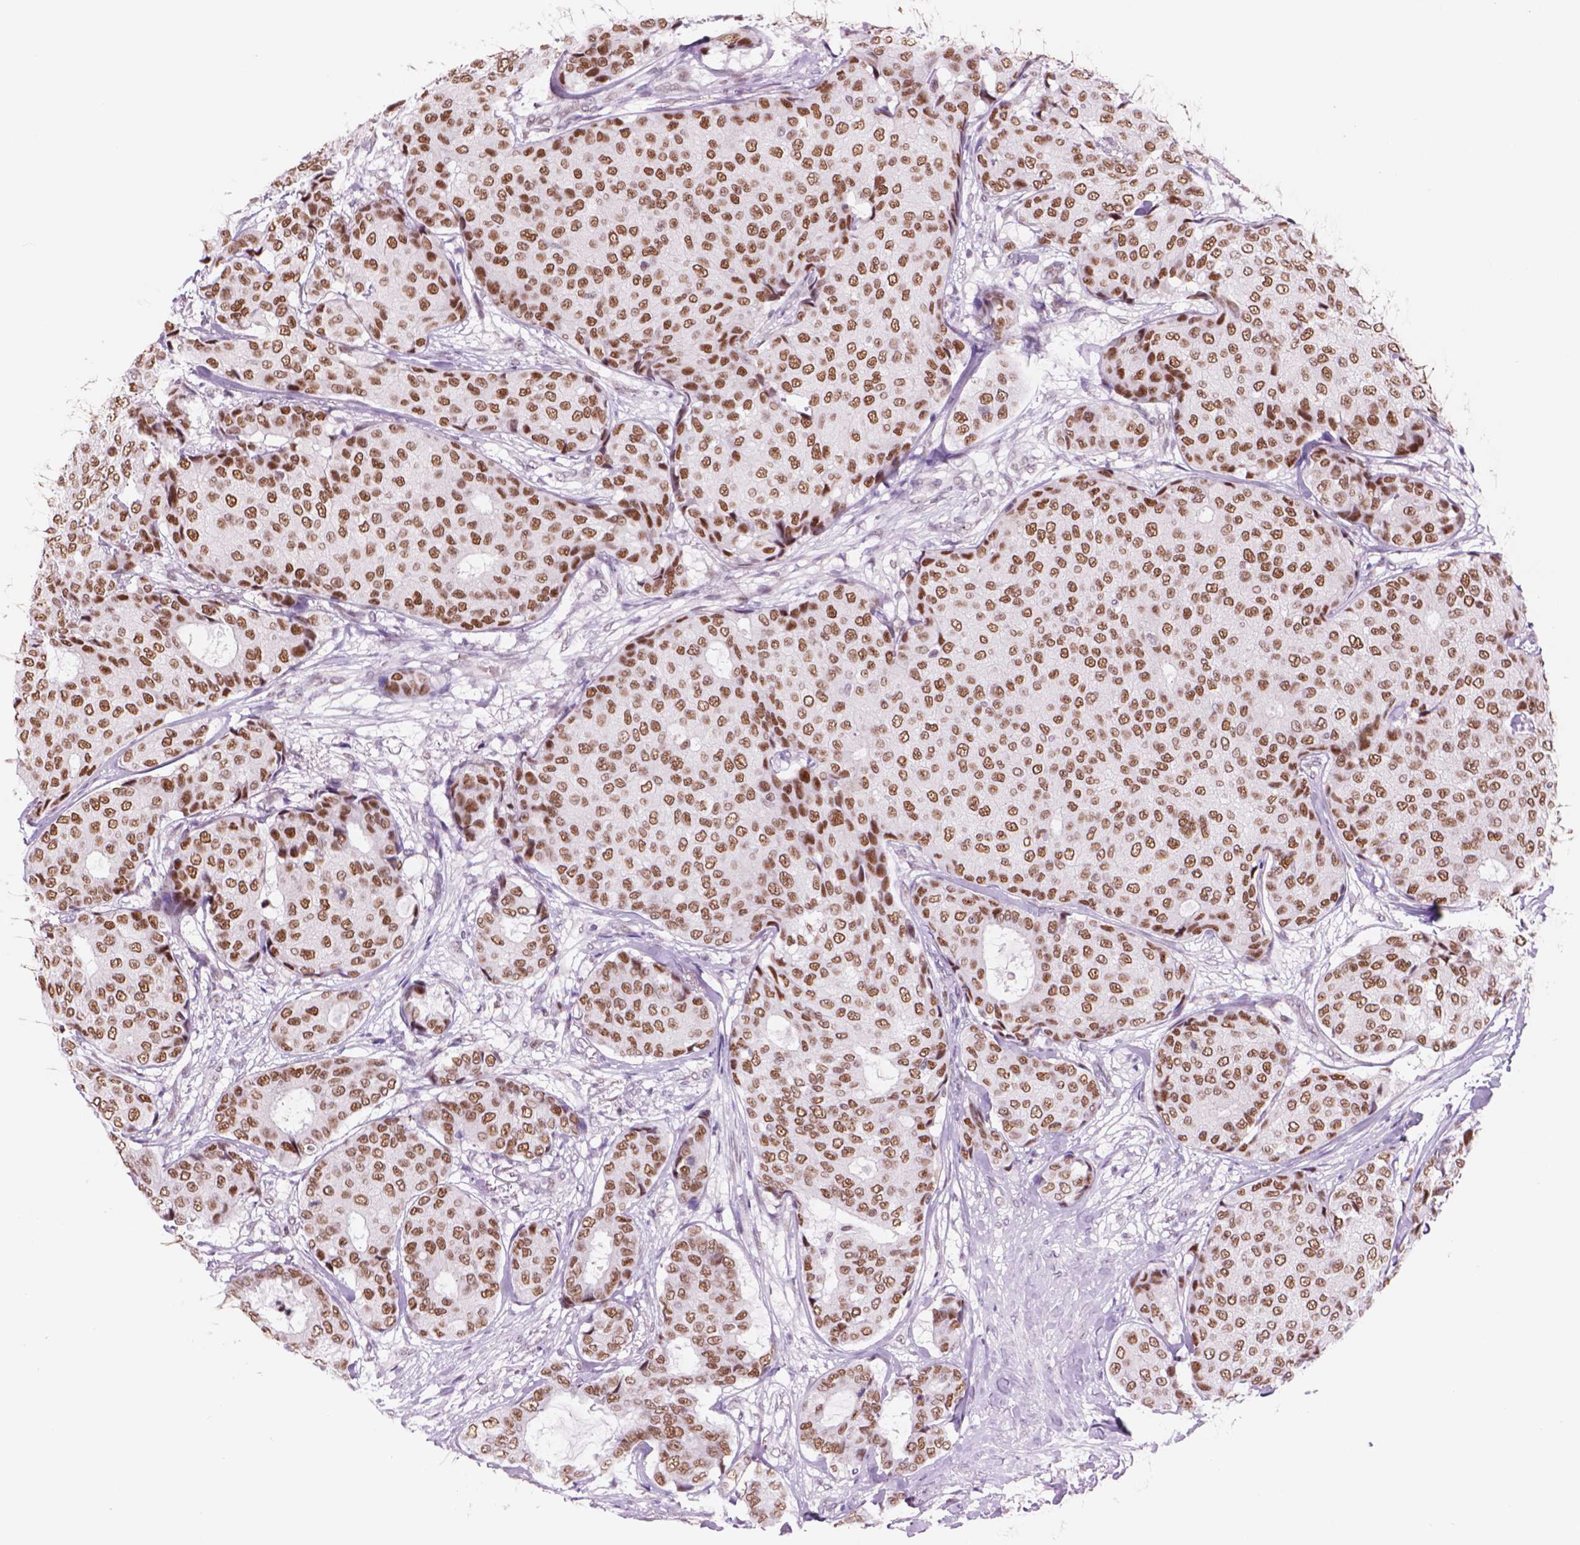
{"staining": {"intensity": "moderate", "quantity": ">75%", "location": "nuclear"}, "tissue": "breast cancer", "cell_type": "Tumor cells", "image_type": "cancer", "snomed": [{"axis": "morphology", "description": "Duct carcinoma"}, {"axis": "topography", "description": "Breast"}], "caption": "Human breast cancer stained with a protein marker reveals moderate staining in tumor cells.", "gene": "POLR3D", "patient": {"sex": "female", "age": 75}}